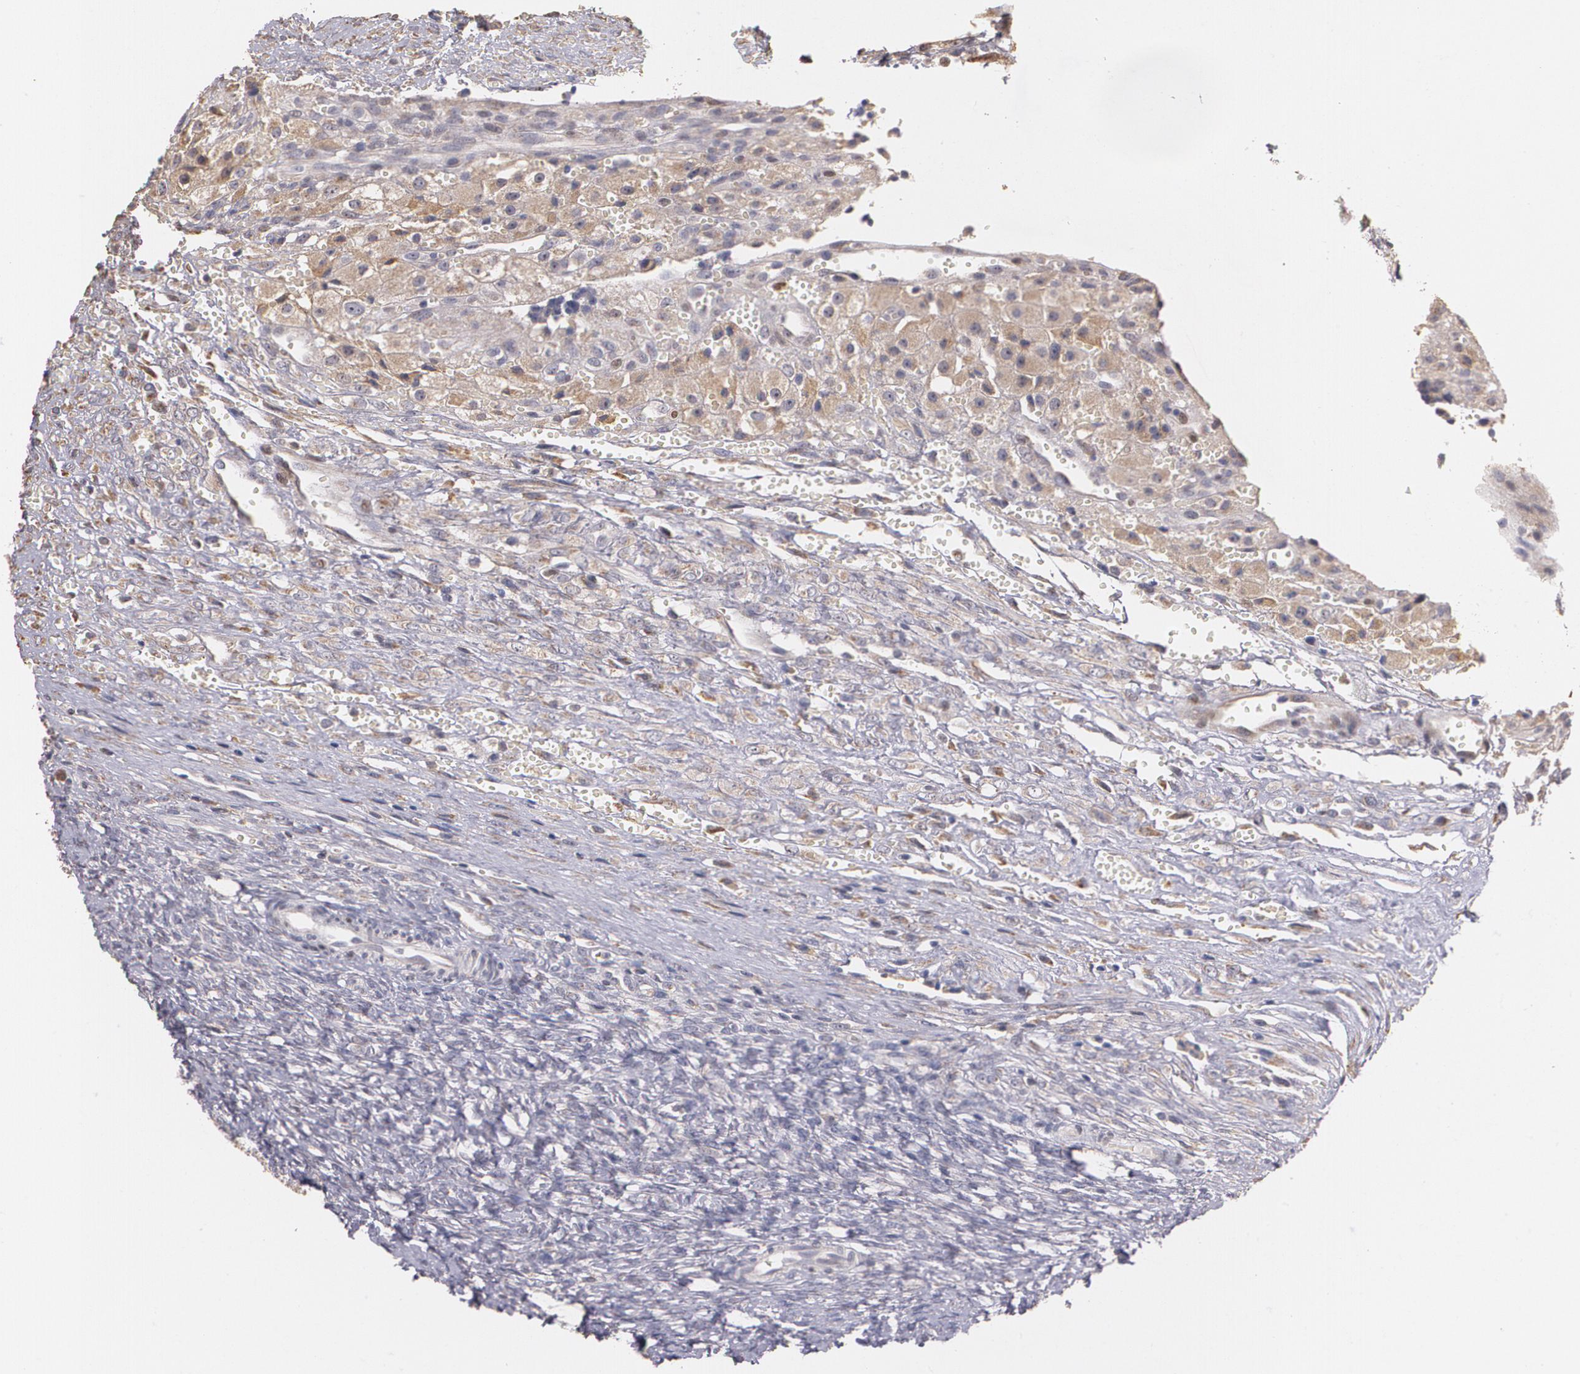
{"staining": {"intensity": "negative", "quantity": "none", "location": "none"}, "tissue": "ovary", "cell_type": "Ovarian stroma cells", "image_type": "normal", "snomed": [{"axis": "morphology", "description": "Normal tissue, NOS"}, {"axis": "topography", "description": "Ovary"}], "caption": "Immunohistochemistry of benign human ovary reveals no positivity in ovarian stroma cells. Nuclei are stained in blue.", "gene": "ATF3", "patient": {"sex": "female", "age": 56}}